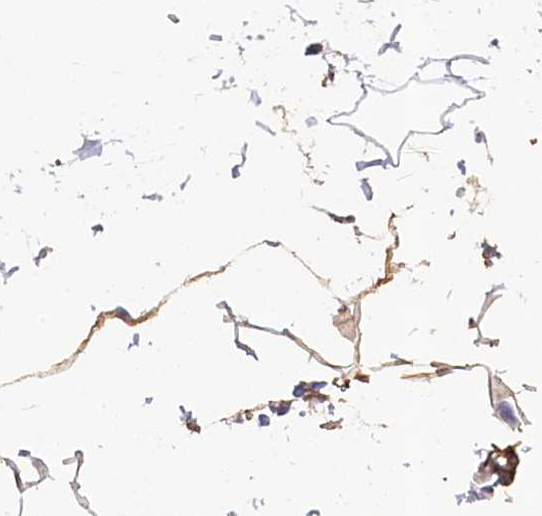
{"staining": {"intensity": "negative", "quantity": "none", "location": "none"}, "tissue": "adipose tissue", "cell_type": "Adipocytes", "image_type": "normal", "snomed": [{"axis": "morphology", "description": "Normal tissue, NOS"}, {"axis": "topography", "description": "Gallbladder"}, {"axis": "topography", "description": "Peripheral nerve tissue"}], "caption": "Human adipose tissue stained for a protein using IHC shows no expression in adipocytes.", "gene": "FUZ", "patient": {"sex": "male", "age": 38}}